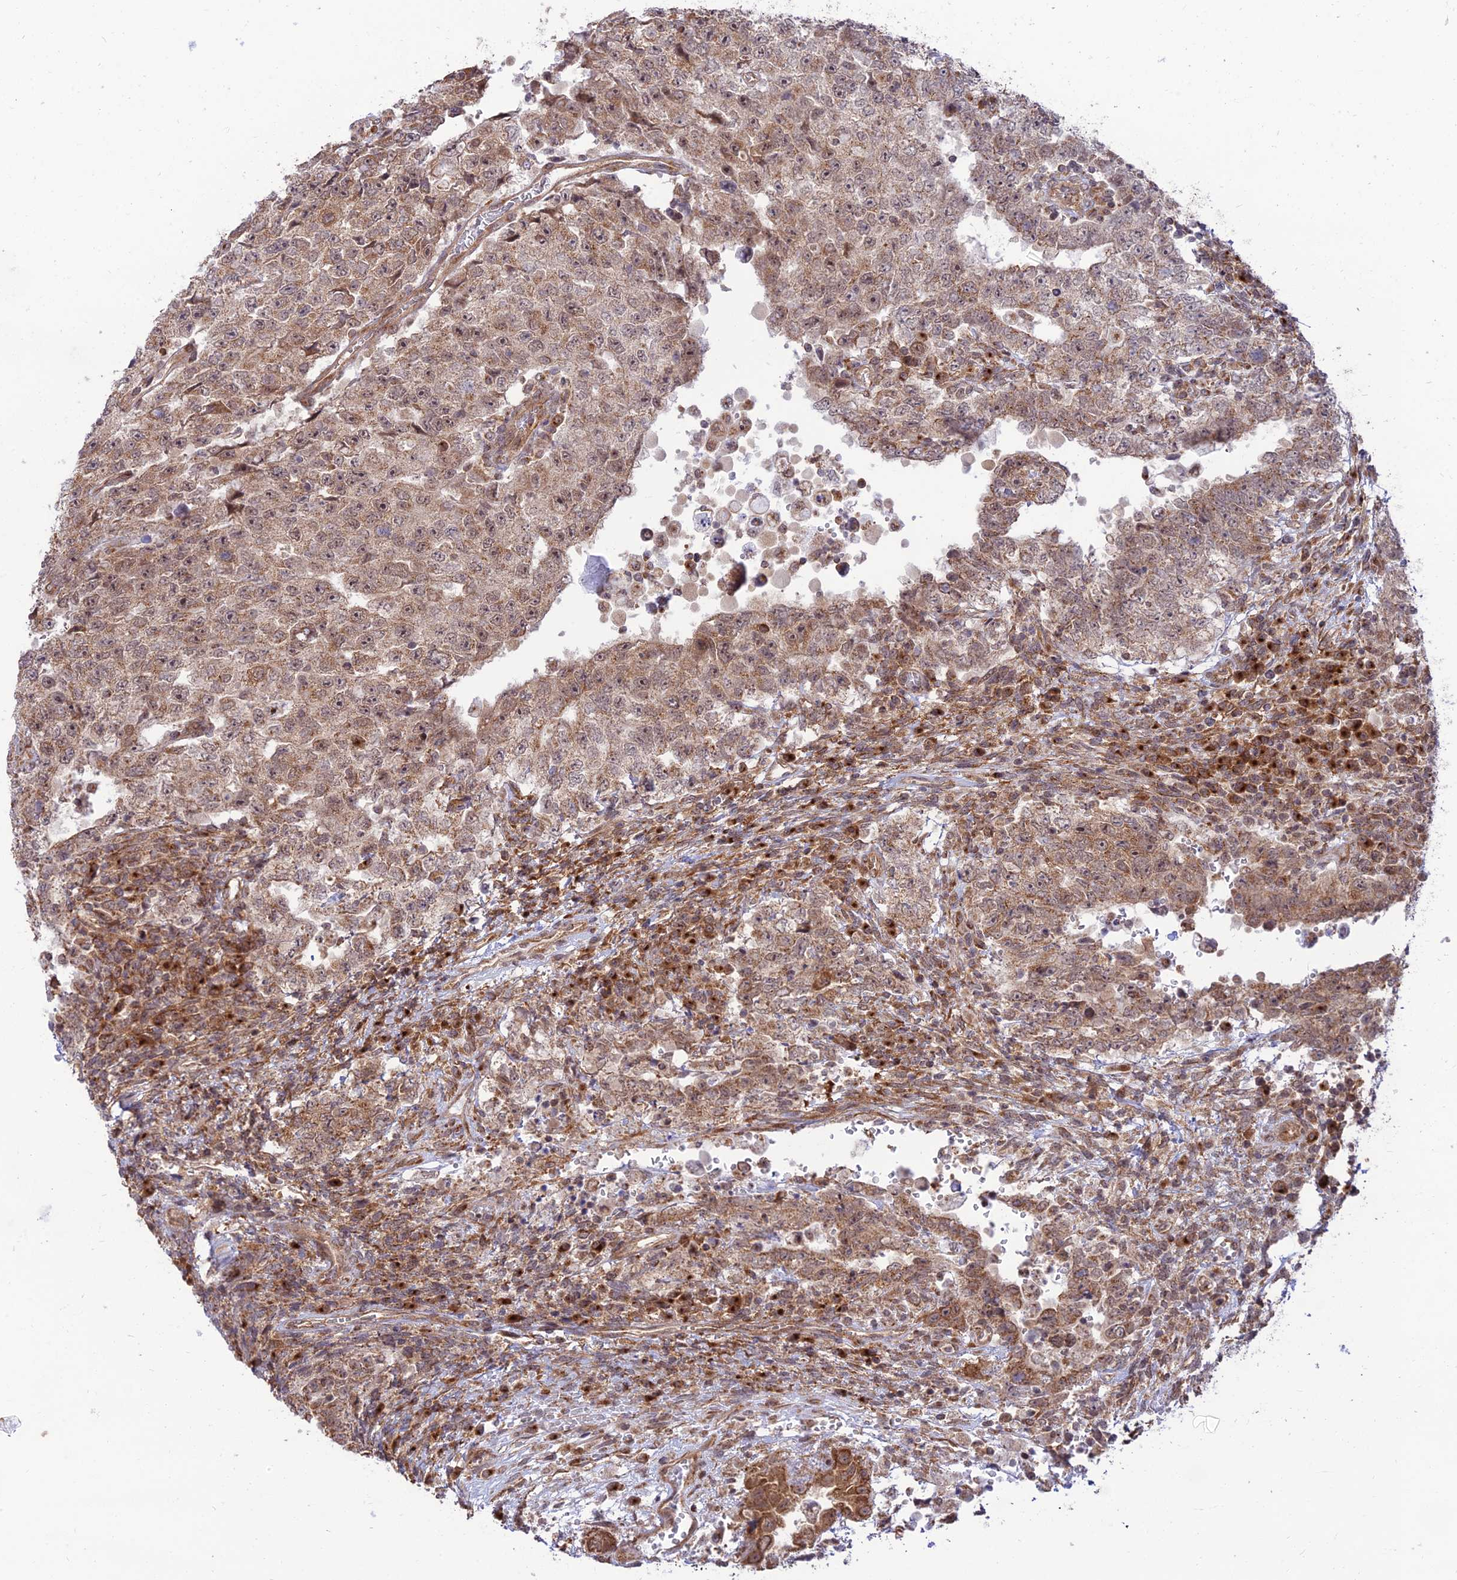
{"staining": {"intensity": "weak", "quantity": ">75%", "location": "cytoplasmic/membranous"}, "tissue": "testis cancer", "cell_type": "Tumor cells", "image_type": "cancer", "snomed": [{"axis": "morphology", "description": "Carcinoma, Embryonal, NOS"}, {"axis": "topography", "description": "Testis"}], "caption": "Weak cytoplasmic/membranous positivity is present in approximately >75% of tumor cells in testis cancer (embryonal carcinoma). (Brightfield microscopy of DAB IHC at high magnification).", "gene": "GOLGA3", "patient": {"sex": "male", "age": 26}}